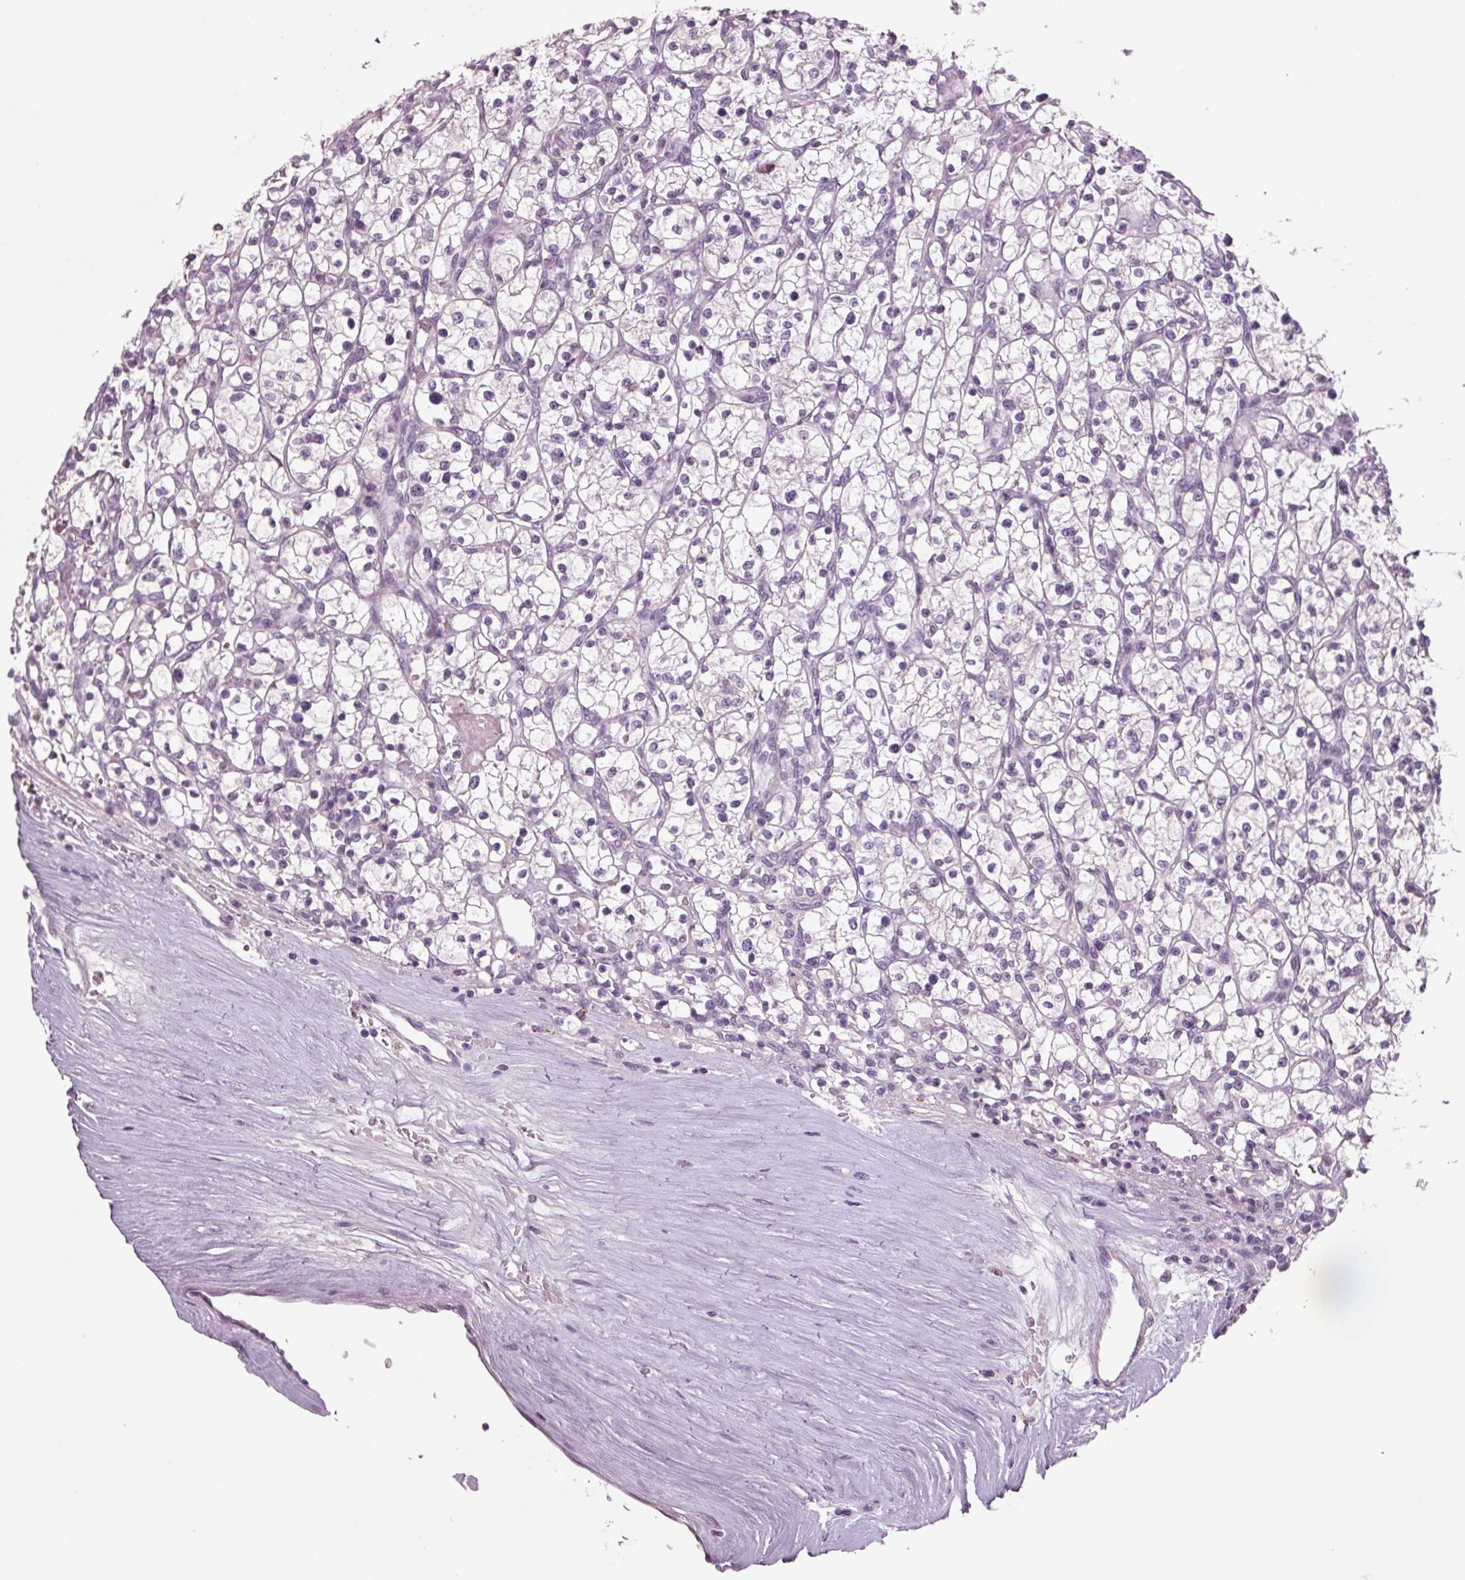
{"staining": {"intensity": "negative", "quantity": "none", "location": "none"}, "tissue": "renal cancer", "cell_type": "Tumor cells", "image_type": "cancer", "snomed": [{"axis": "morphology", "description": "Adenocarcinoma, NOS"}, {"axis": "topography", "description": "Kidney"}], "caption": "Immunohistochemical staining of renal cancer (adenocarcinoma) reveals no significant staining in tumor cells.", "gene": "BHLHE22", "patient": {"sex": "female", "age": 64}}